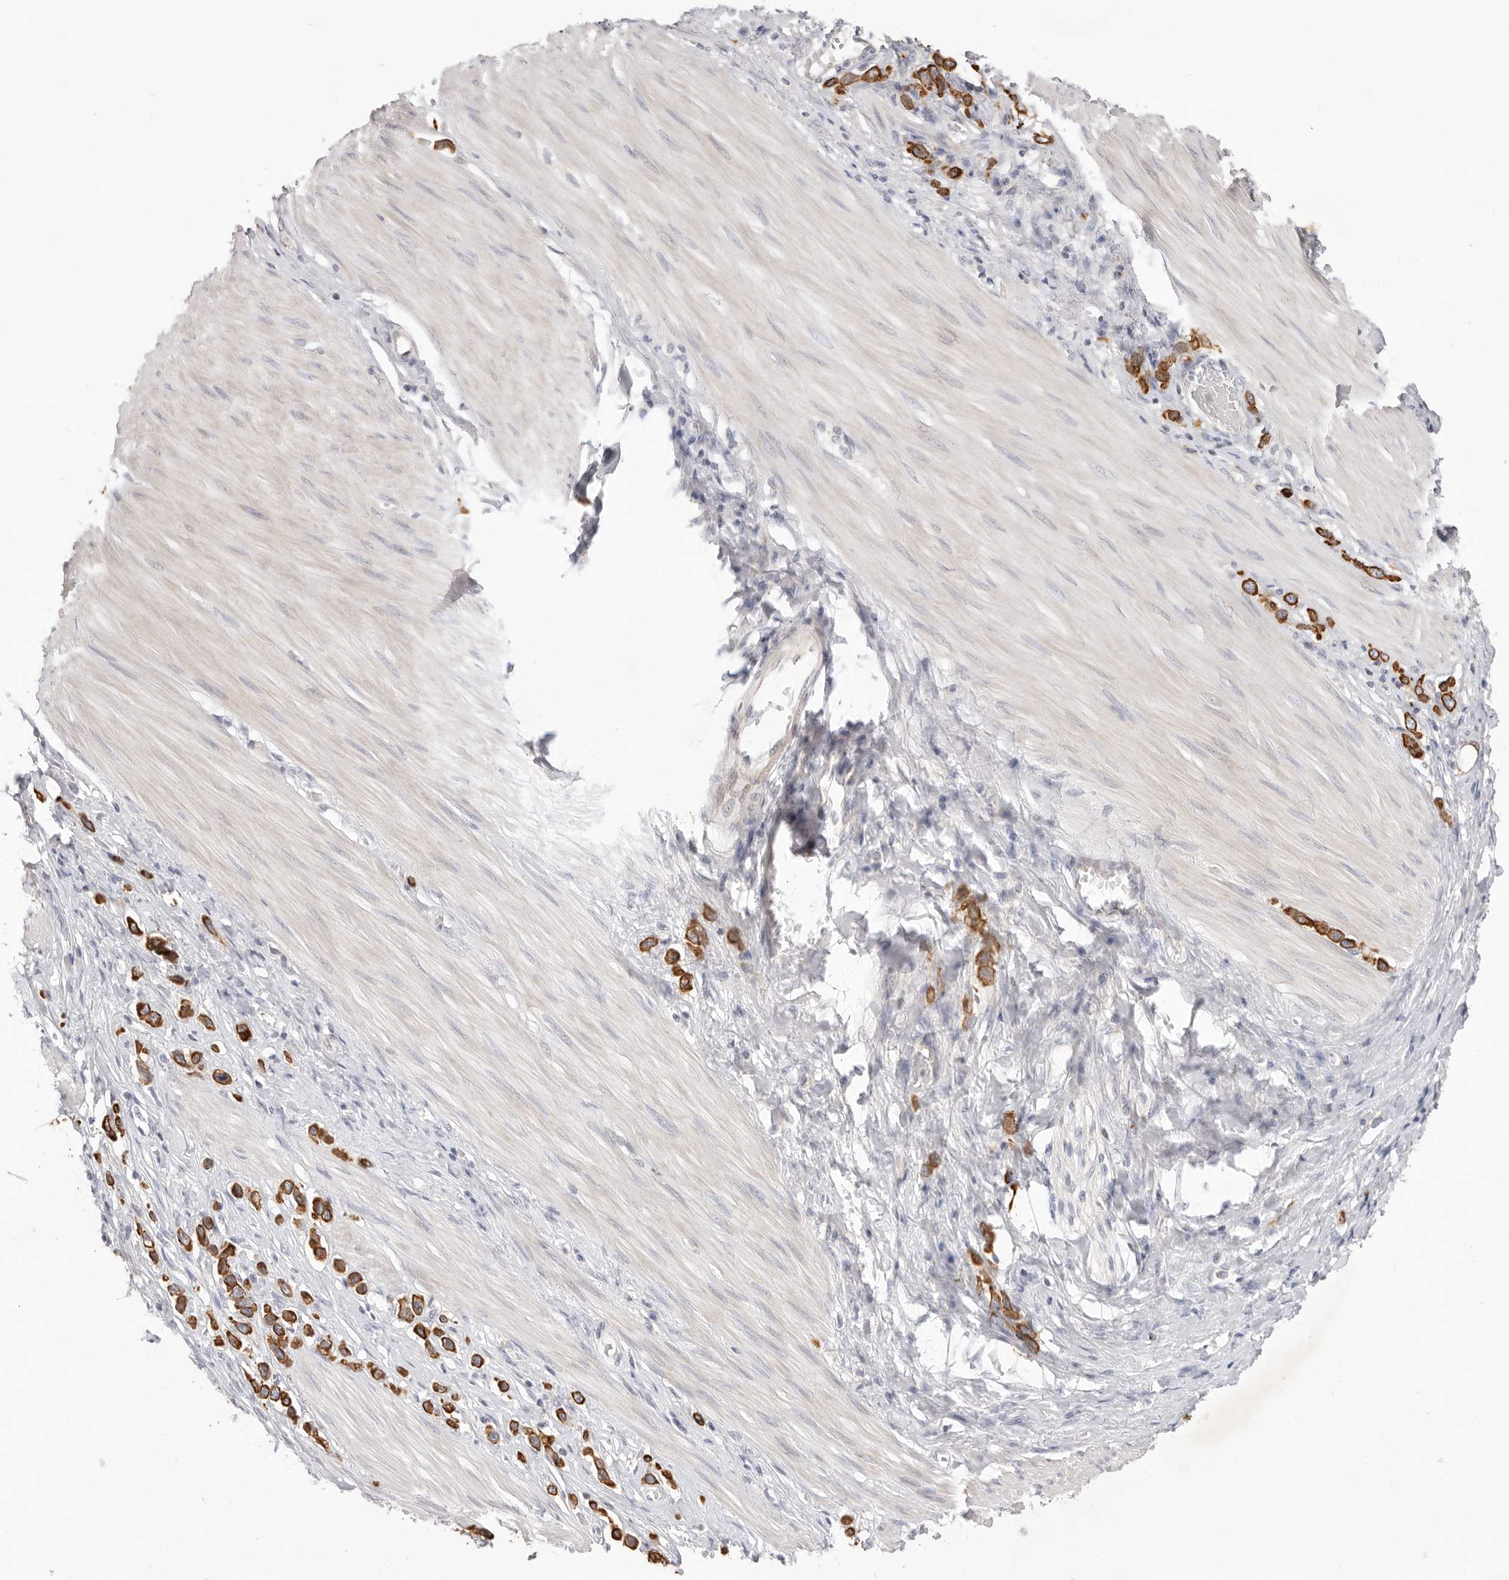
{"staining": {"intensity": "strong", "quantity": ">75%", "location": "cytoplasmic/membranous"}, "tissue": "stomach cancer", "cell_type": "Tumor cells", "image_type": "cancer", "snomed": [{"axis": "morphology", "description": "Adenocarcinoma, NOS"}, {"axis": "topography", "description": "Stomach"}], "caption": "Immunohistochemistry image of neoplastic tissue: stomach cancer (adenocarcinoma) stained using immunohistochemistry demonstrates high levels of strong protein expression localized specifically in the cytoplasmic/membranous of tumor cells, appearing as a cytoplasmic/membranous brown color.", "gene": "USH1C", "patient": {"sex": "female", "age": 65}}